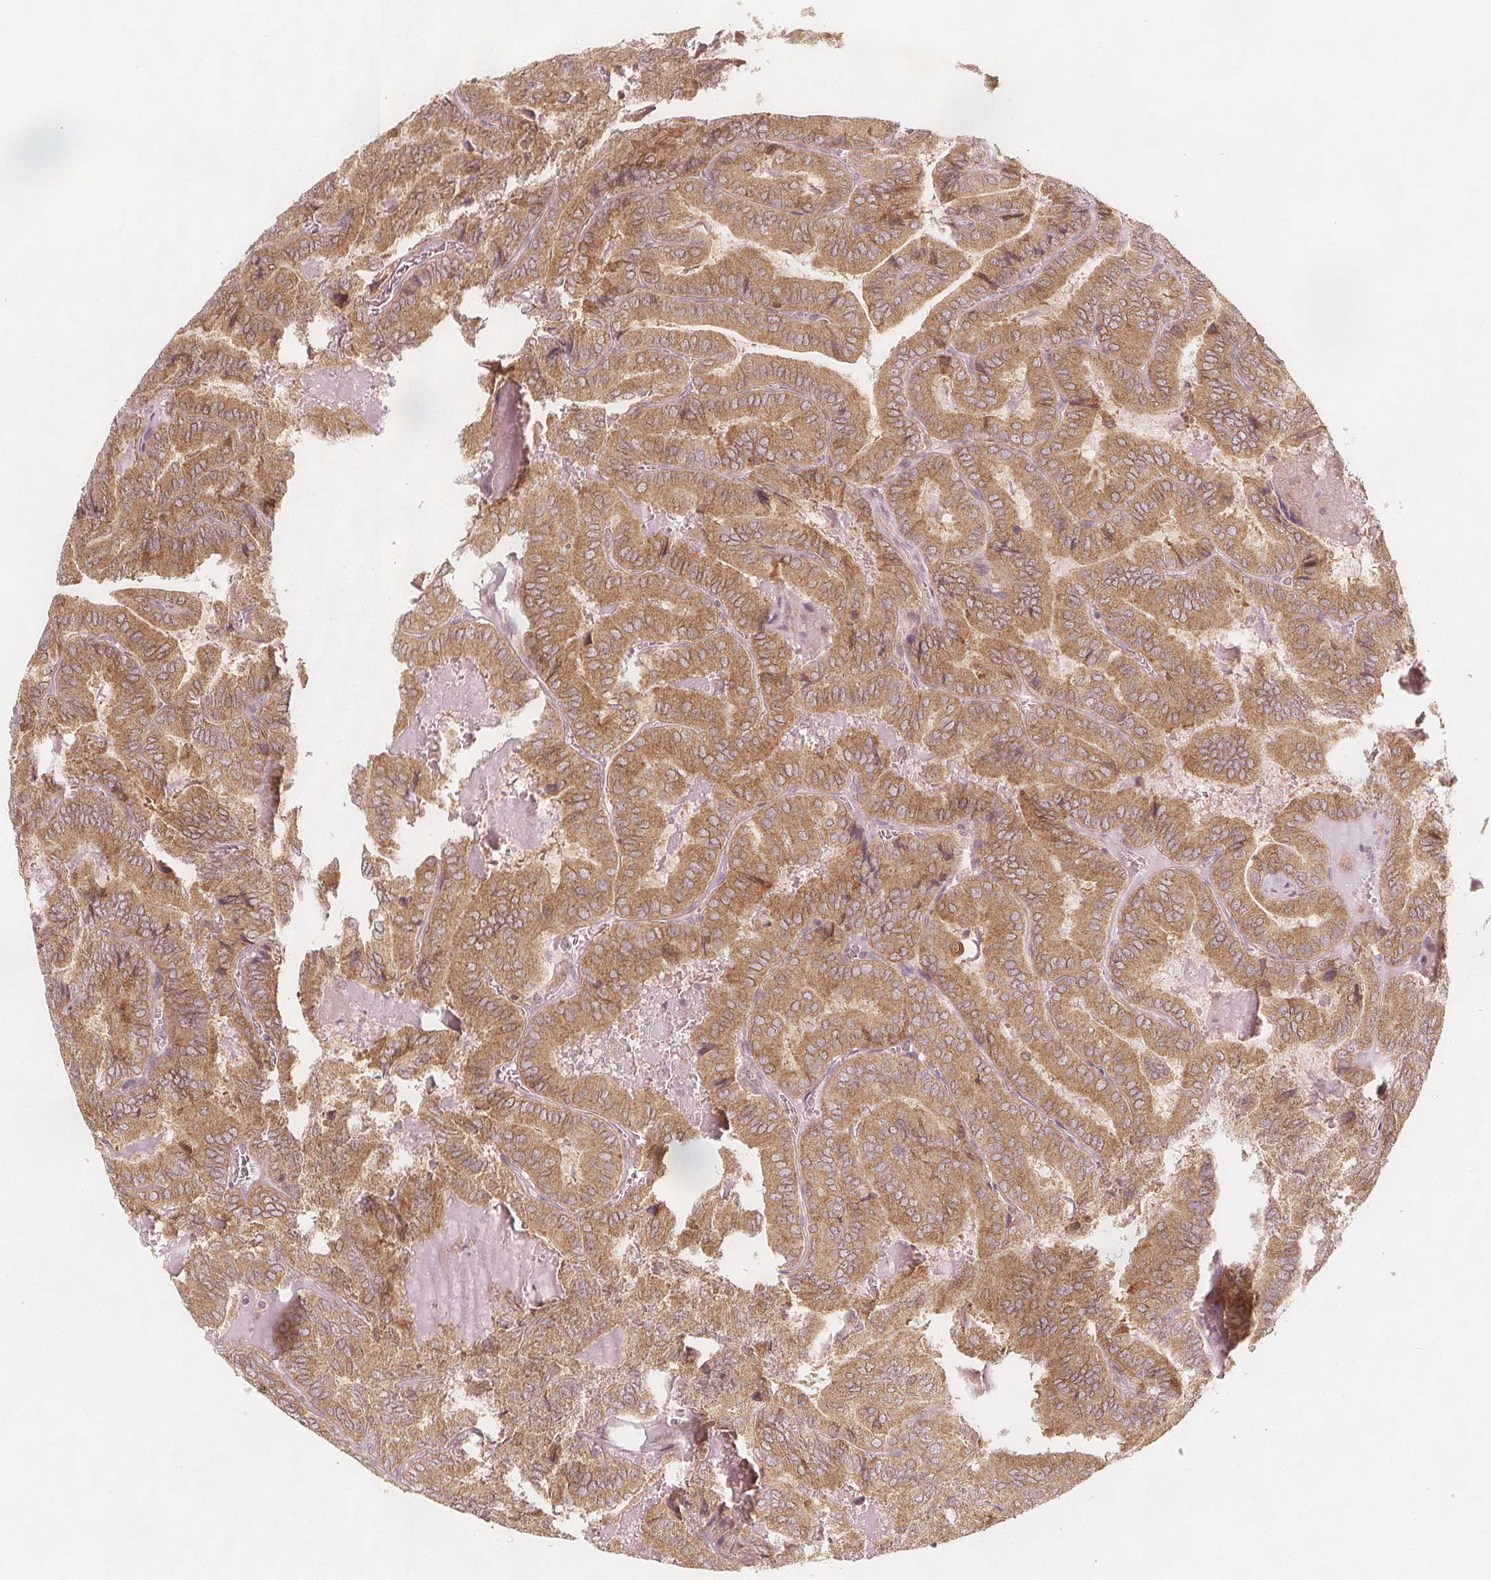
{"staining": {"intensity": "moderate", "quantity": ">75%", "location": "cytoplasmic/membranous"}, "tissue": "thyroid cancer", "cell_type": "Tumor cells", "image_type": "cancer", "snomed": [{"axis": "morphology", "description": "Papillary adenocarcinoma, NOS"}, {"axis": "topography", "description": "Thyroid gland"}], "caption": "Immunohistochemical staining of human thyroid cancer demonstrates medium levels of moderate cytoplasmic/membranous protein positivity in about >75% of tumor cells. The staining was performed using DAB, with brown indicating positive protein expression. Nuclei are stained blue with hematoxylin.", "gene": "NCSTN", "patient": {"sex": "female", "age": 75}}